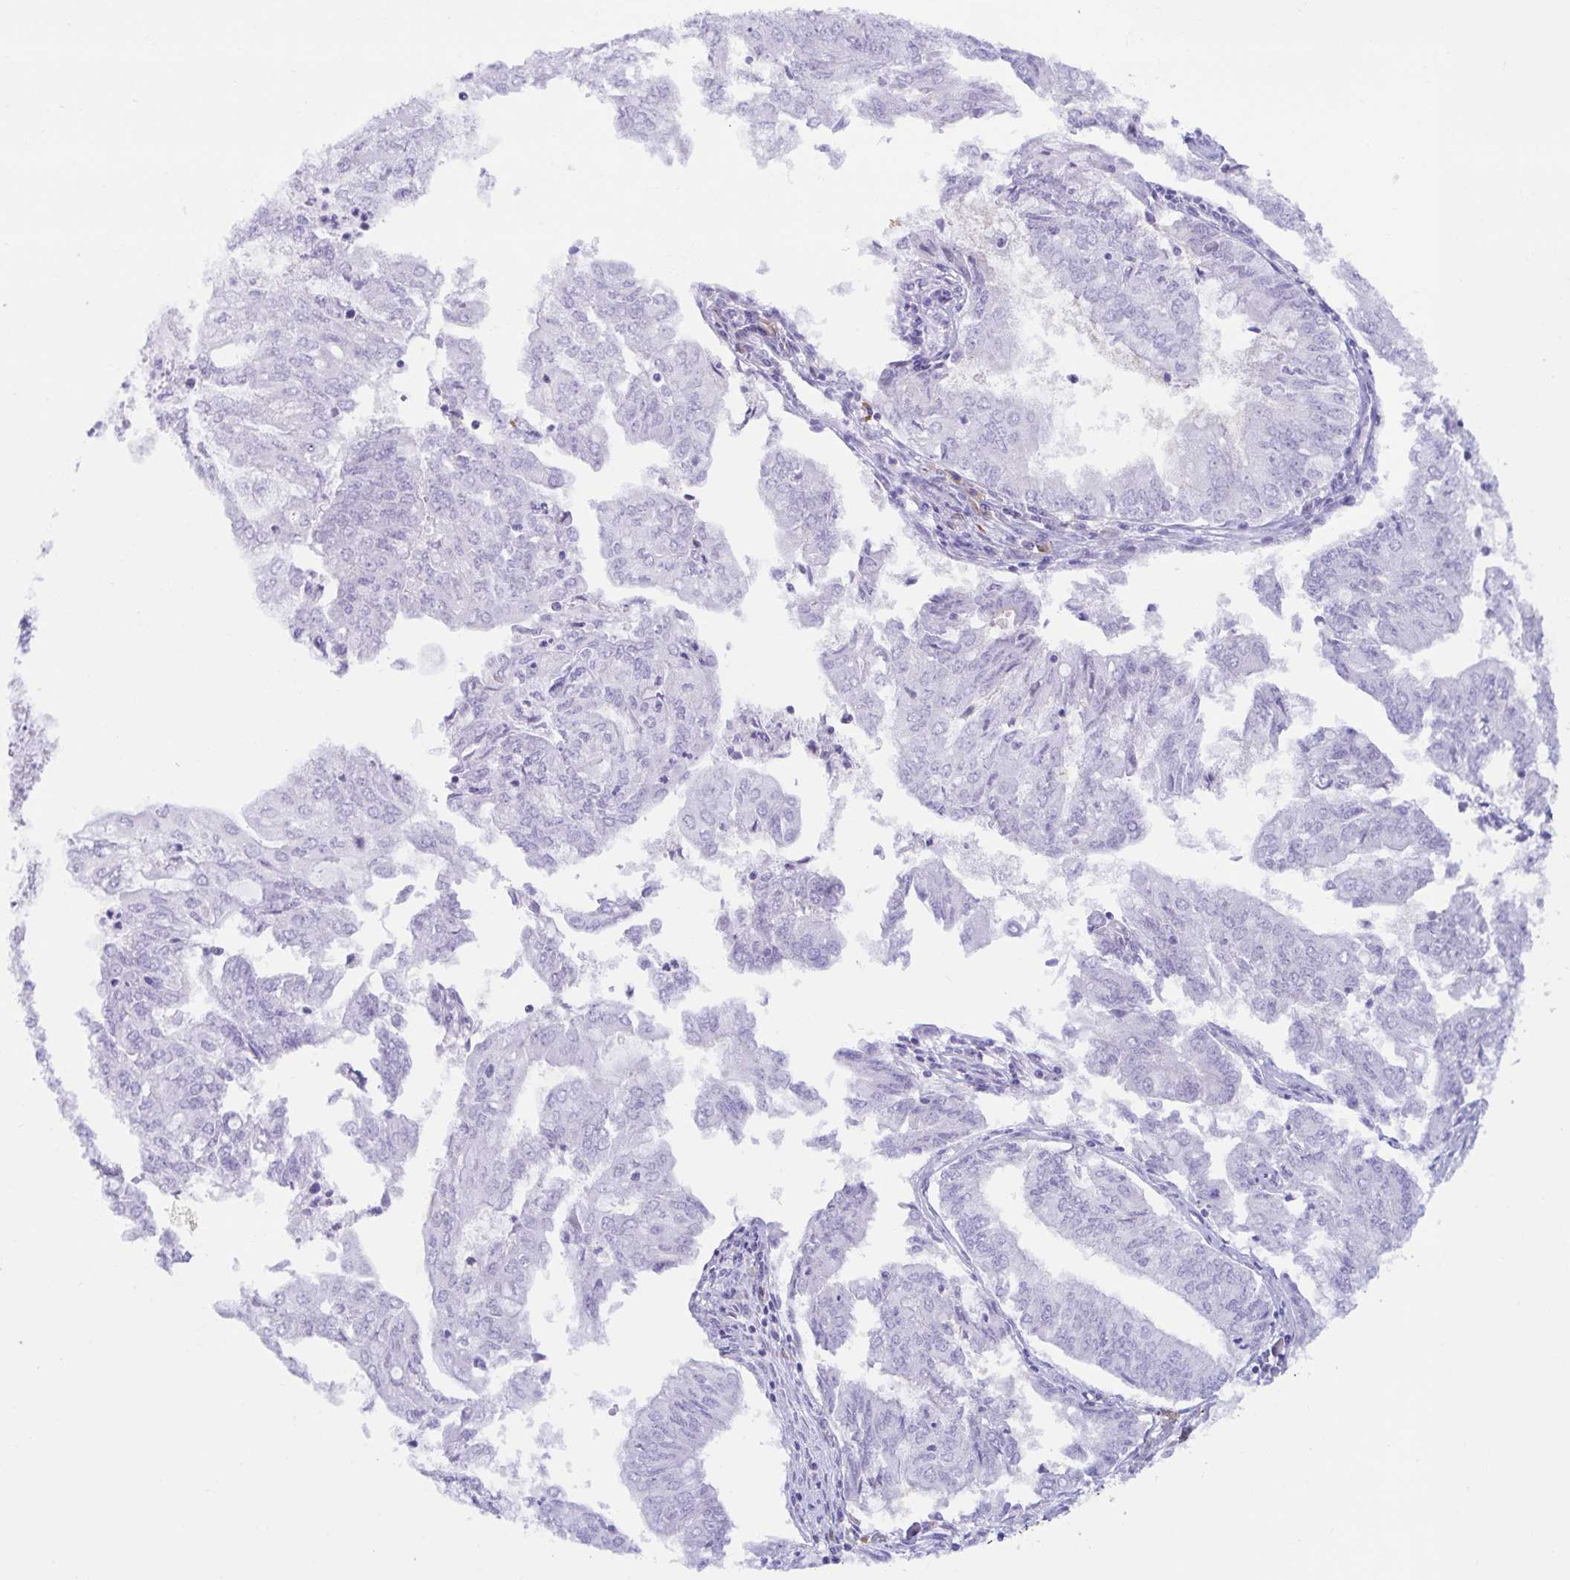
{"staining": {"intensity": "negative", "quantity": "none", "location": "none"}, "tissue": "endometrial cancer", "cell_type": "Tumor cells", "image_type": "cancer", "snomed": [{"axis": "morphology", "description": "Adenocarcinoma, NOS"}, {"axis": "topography", "description": "Endometrium"}], "caption": "Immunohistochemical staining of endometrial cancer exhibits no significant positivity in tumor cells. The staining is performed using DAB (3,3'-diaminobenzidine) brown chromogen with nuclei counter-stained in using hematoxylin.", "gene": "BEST1", "patient": {"sex": "female", "age": 61}}